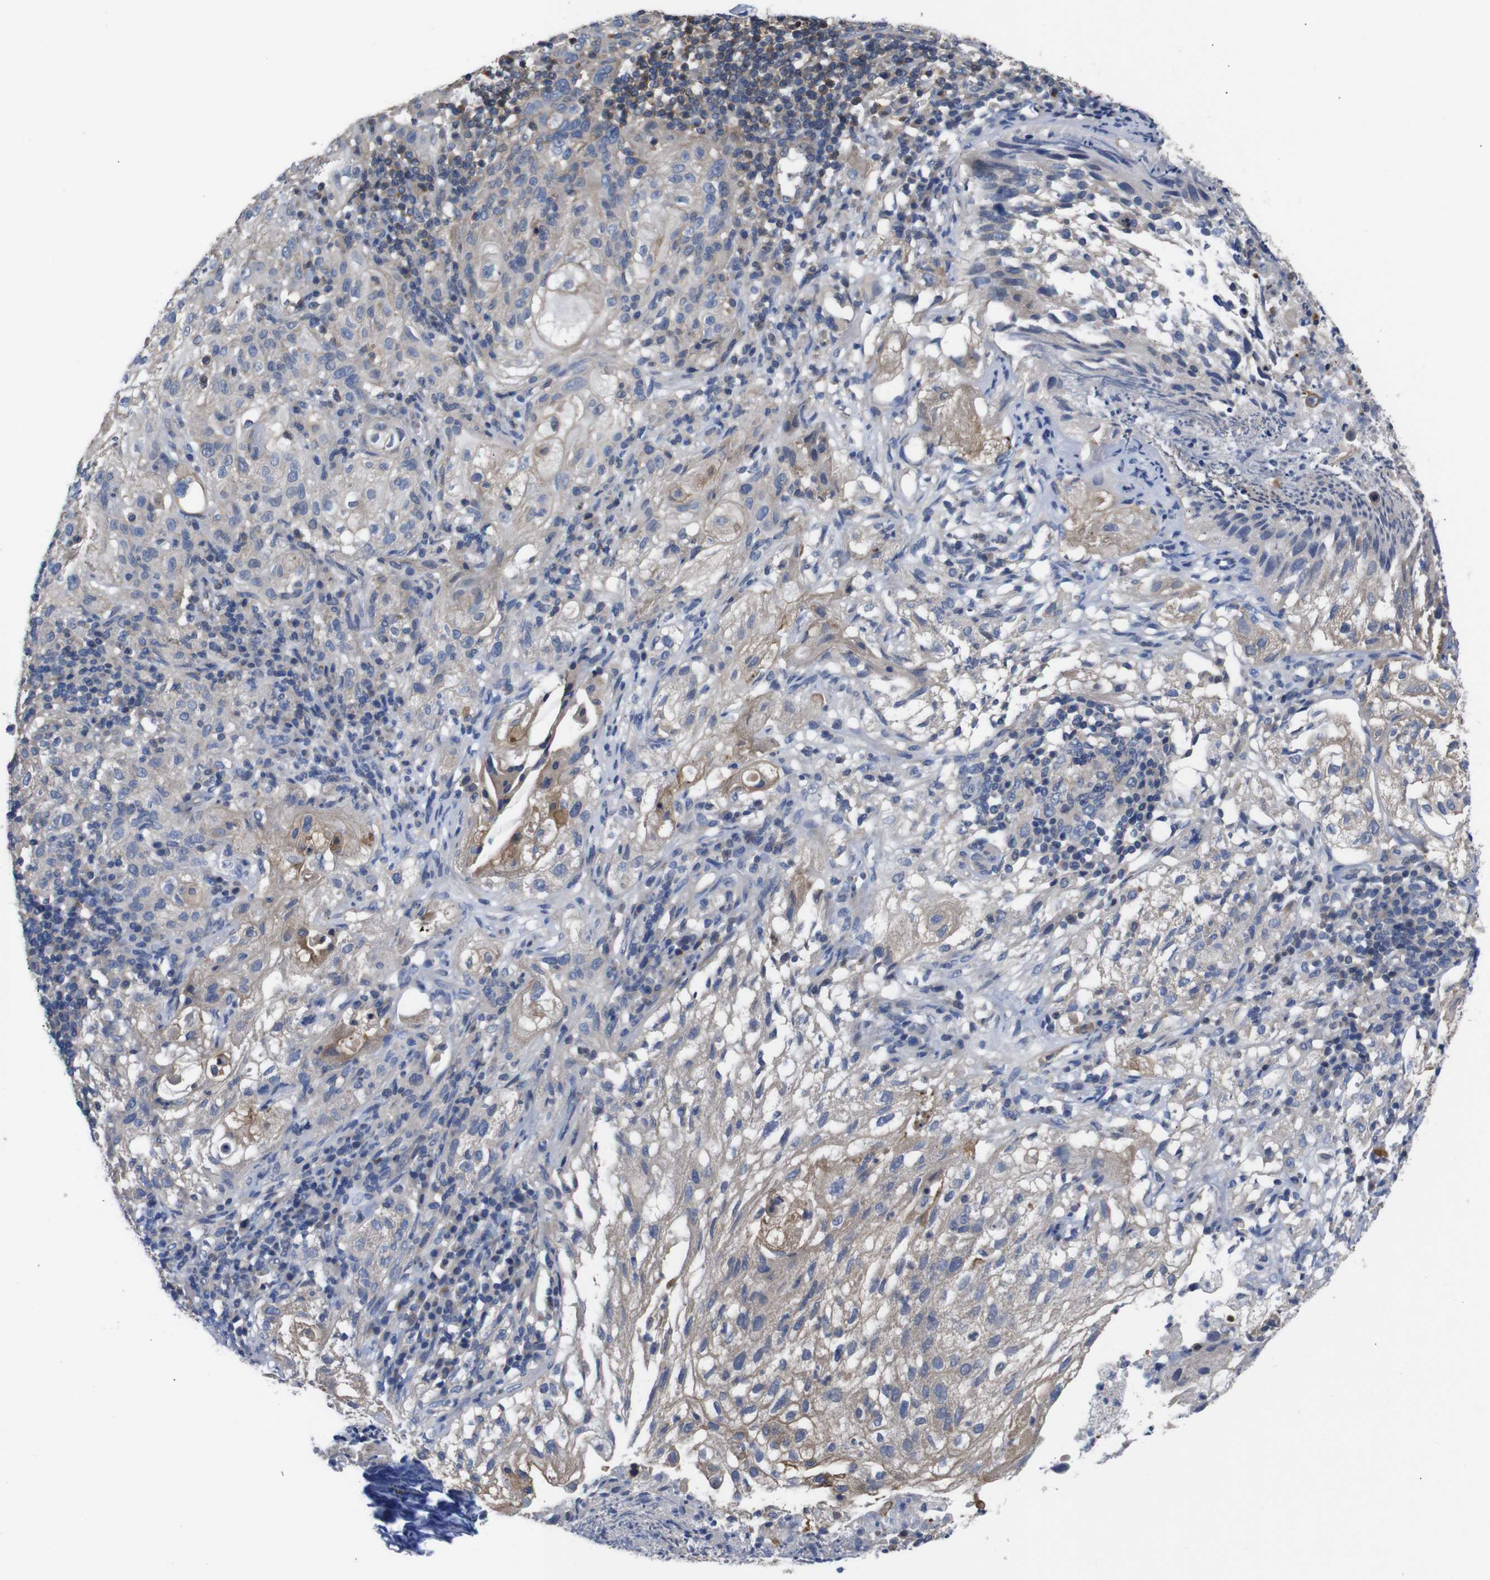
{"staining": {"intensity": "weak", "quantity": "<25%", "location": "cytoplasmic/membranous"}, "tissue": "lung cancer", "cell_type": "Tumor cells", "image_type": "cancer", "snomed": [{"axis": "morphology", "description": "Inflammation, NOS"}, {"axis": "morphology", "description": "Squamous cell carcinoma, NOS"}, {"axis": "topography", "description": "Lymph node"}, {"axis": "topography", "description": "Soft tissue"}, {"axis": "topography", "description": "Lung"}], "caption": "DAB (3,3'-diaminobenzidine) immunohistochemical staining of human lung cancer (squamous cell carcinoma) shows no significant positivity in tumor cells. The staining is performed using DAB brown chromogen with nuclei counter-stained in using hematoxylin.", "gene": "BRWD3", "patient": {"sex": "male", "age": 66}}